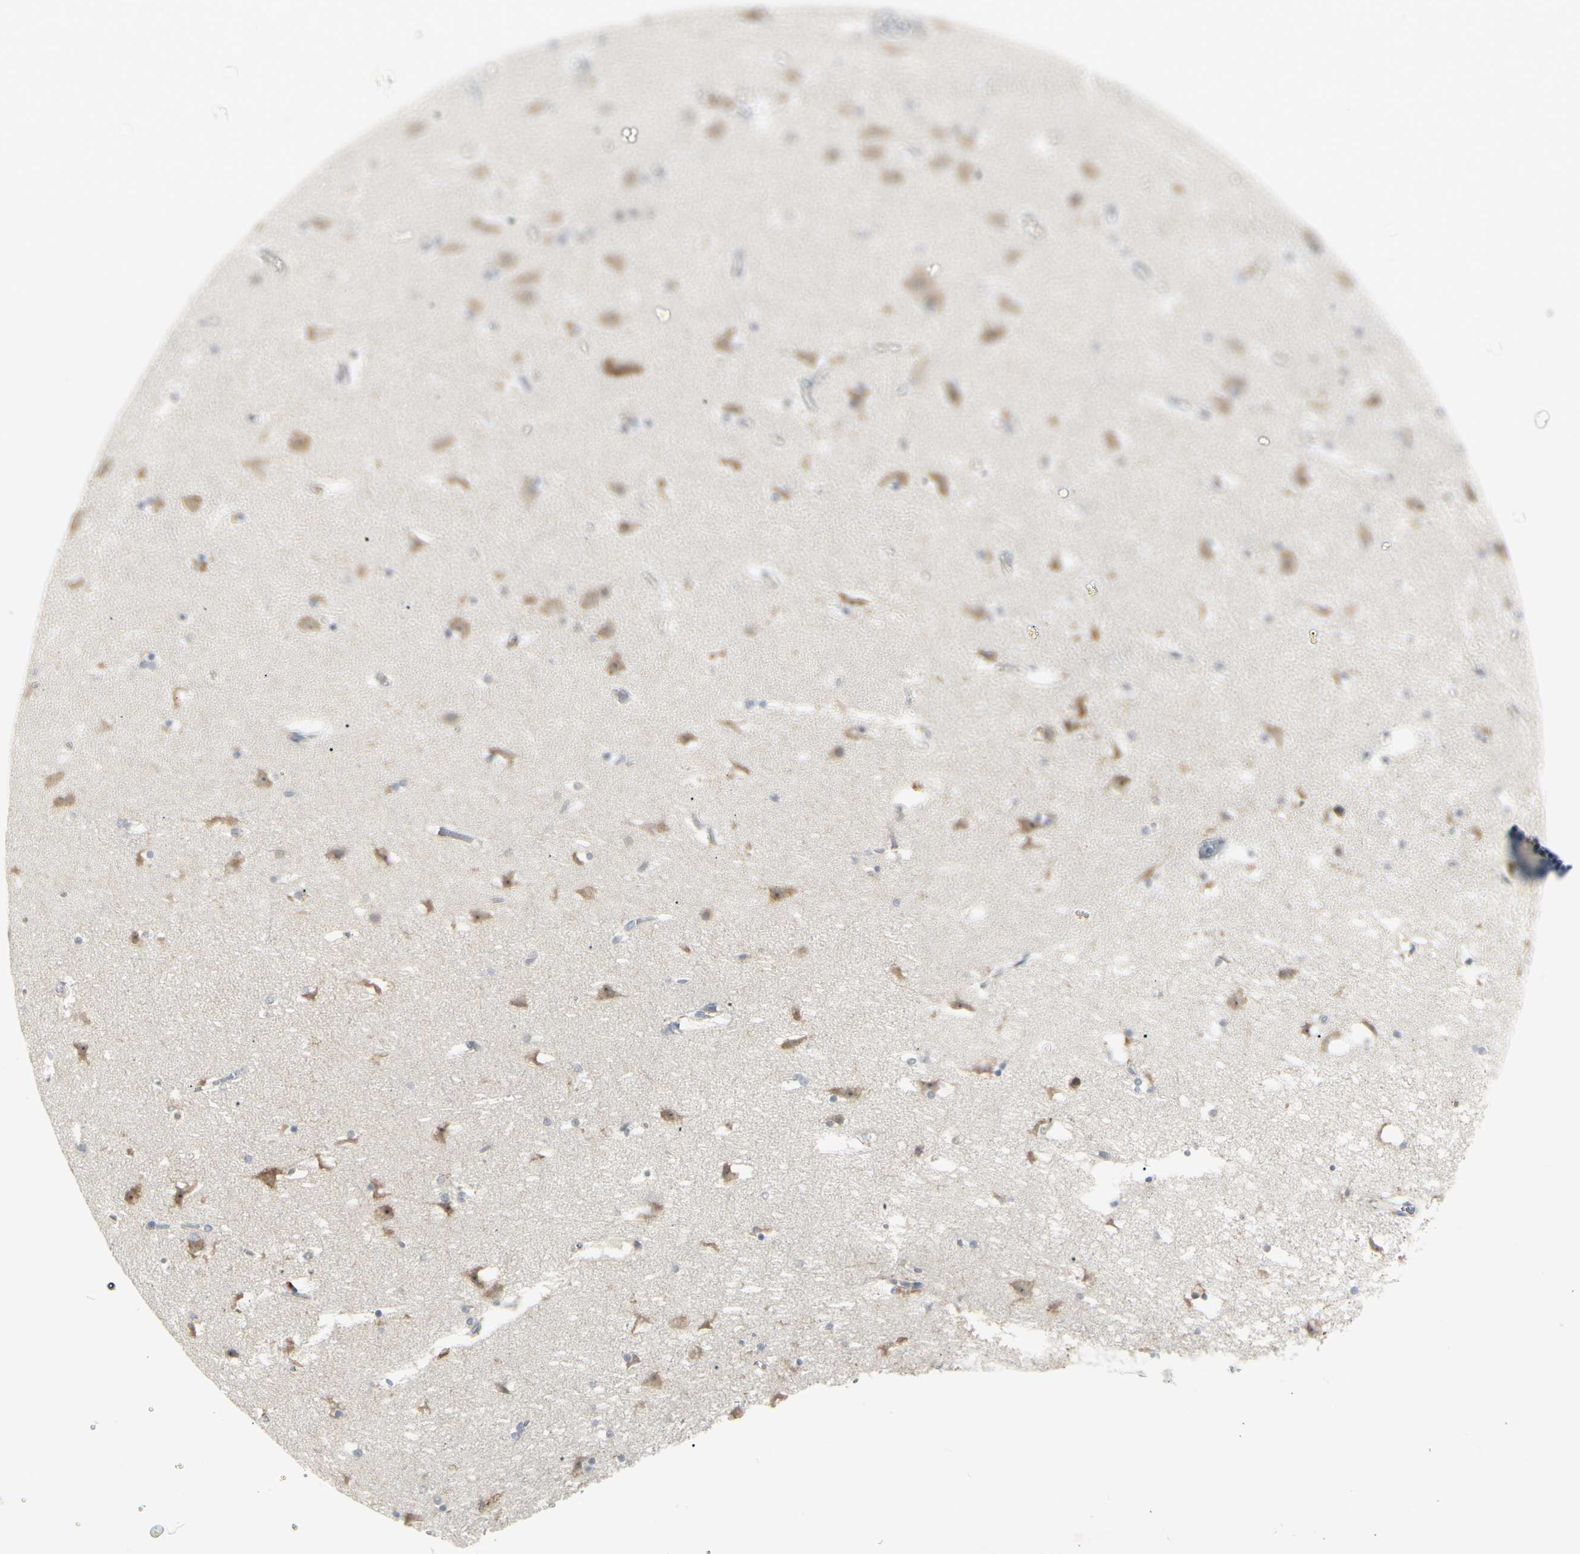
{"staining": {"intensity": "weak", "quantity": "<25%", "location": "cytoplasmic/membranous"}, "tissue": "caudate", "cell_type": "Glial cells", "image_type": "normal", "snomed": [{"axis": "morphology", "description": "Normal tissue, NOS"}, {"axis": "topography", "description": "Lateral ventricle wall"}], "caption": "Protein analysis of unremarkable caudate demonstrates no significant staining in glial cells. (IHC, brightfield microscopy, high magnification).", "gene": "GRN", "patient": {"sex": "male", "age": 45}}